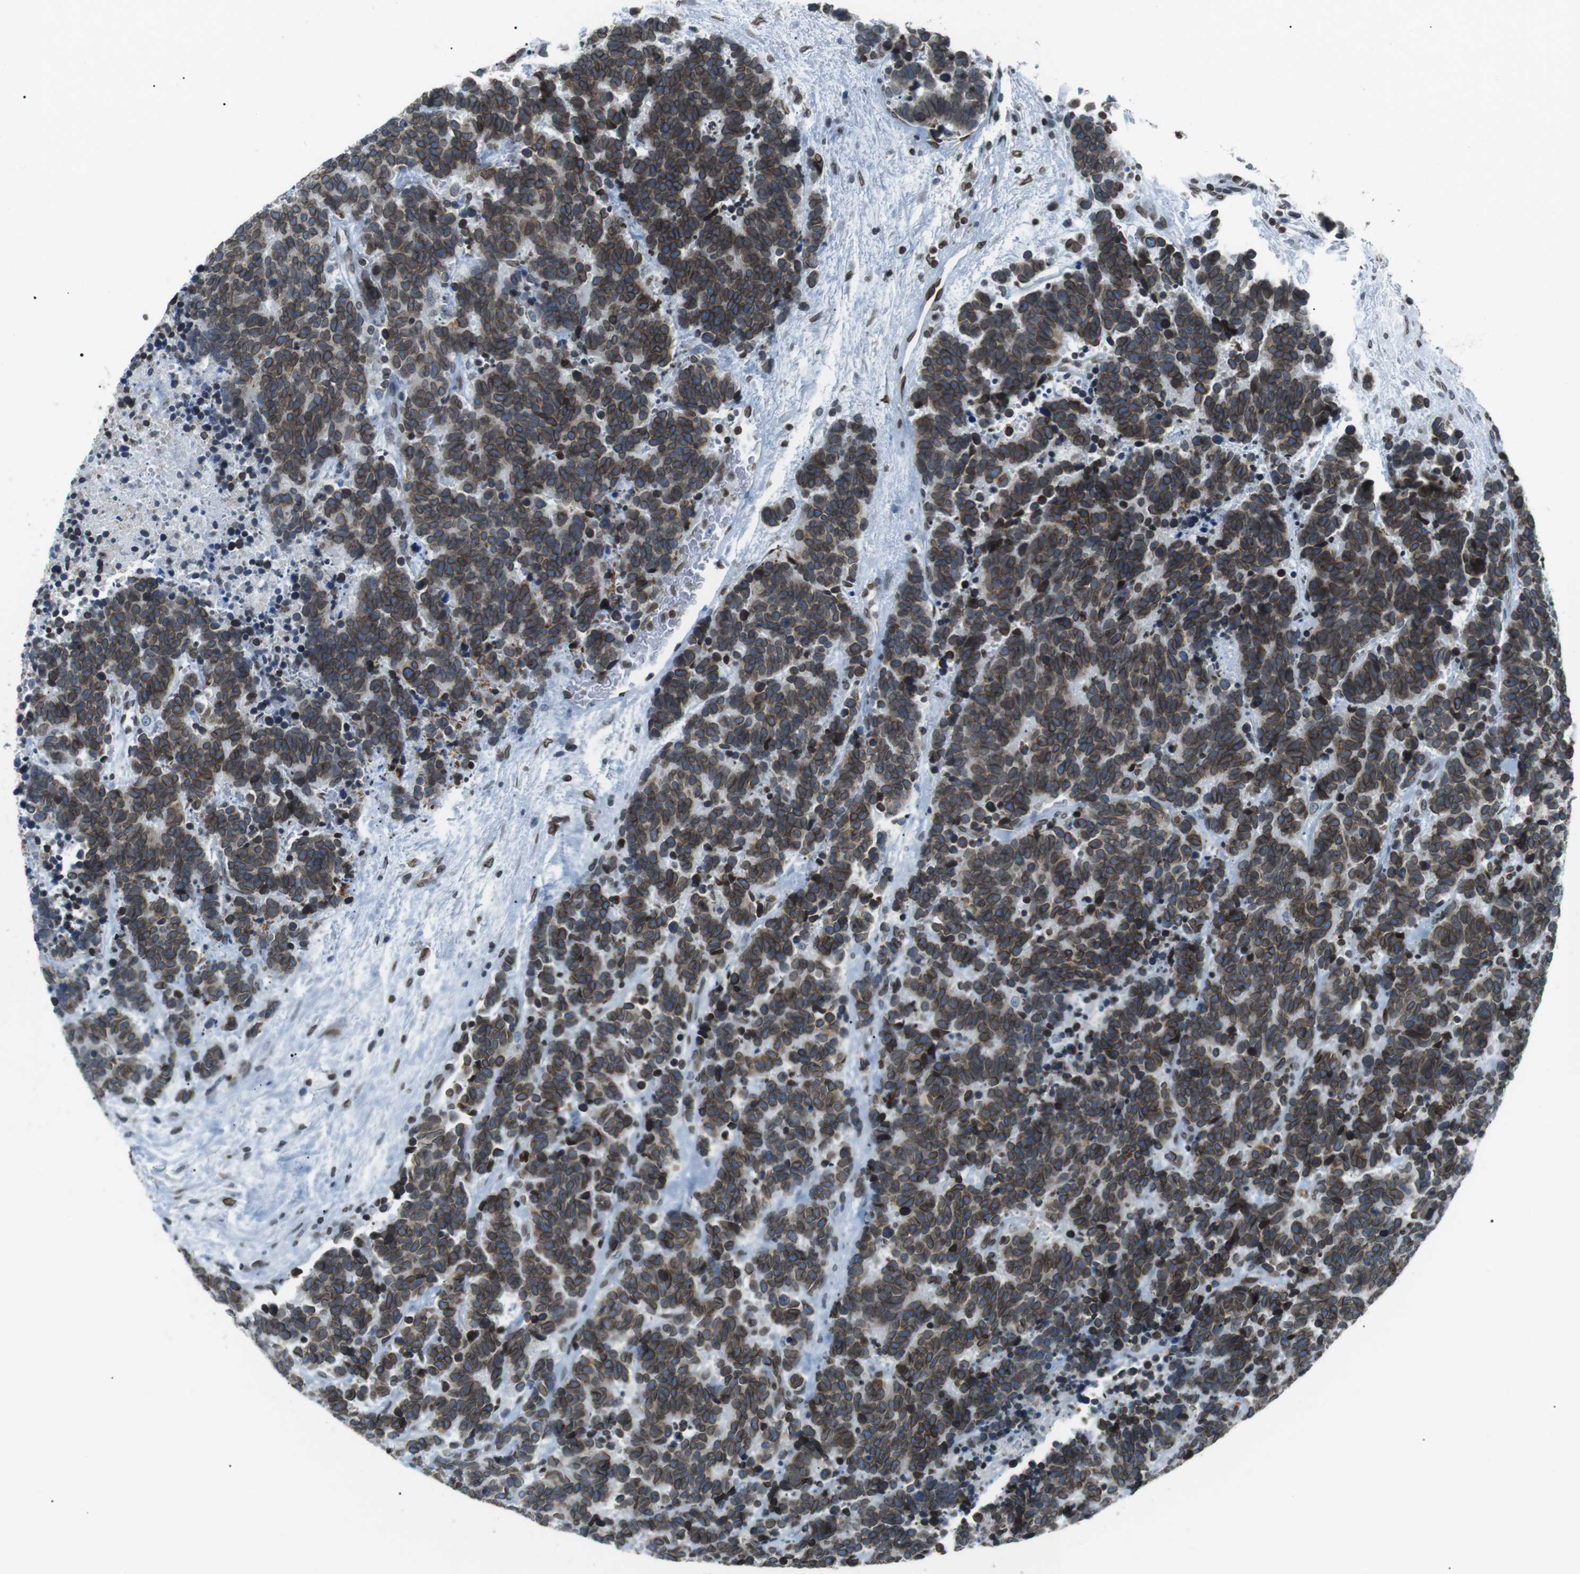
{"staining": {"intensity": "moderate", "quantity": ">75%", "location": "cytoplasmic/membranous,nuclear"}, "tissue": "carcinoid", "cell_type": "Tumor cells", "image_type": "cancer", "snomed": [{"axis": "morphology", "description": "Carcinoma, NOS"}, {"axis": "morphology", "description": "Carcinoid, malignant, NOS"}, {"axis": "topography", "description": "Urinary bladder"}], "caption": "Malignant carcinoid stained with immunohistochemistry (IHC) exhibits moderate cytoplasmic/membranous and nuclear expression in about >75% of tumor cells. Using DAB (brown) and hematoxylin (blue) stains, captured at high magnification using brightfield microscopy.", "gene": "TMX4", "patient": {"sex": "male", "age": 57}}